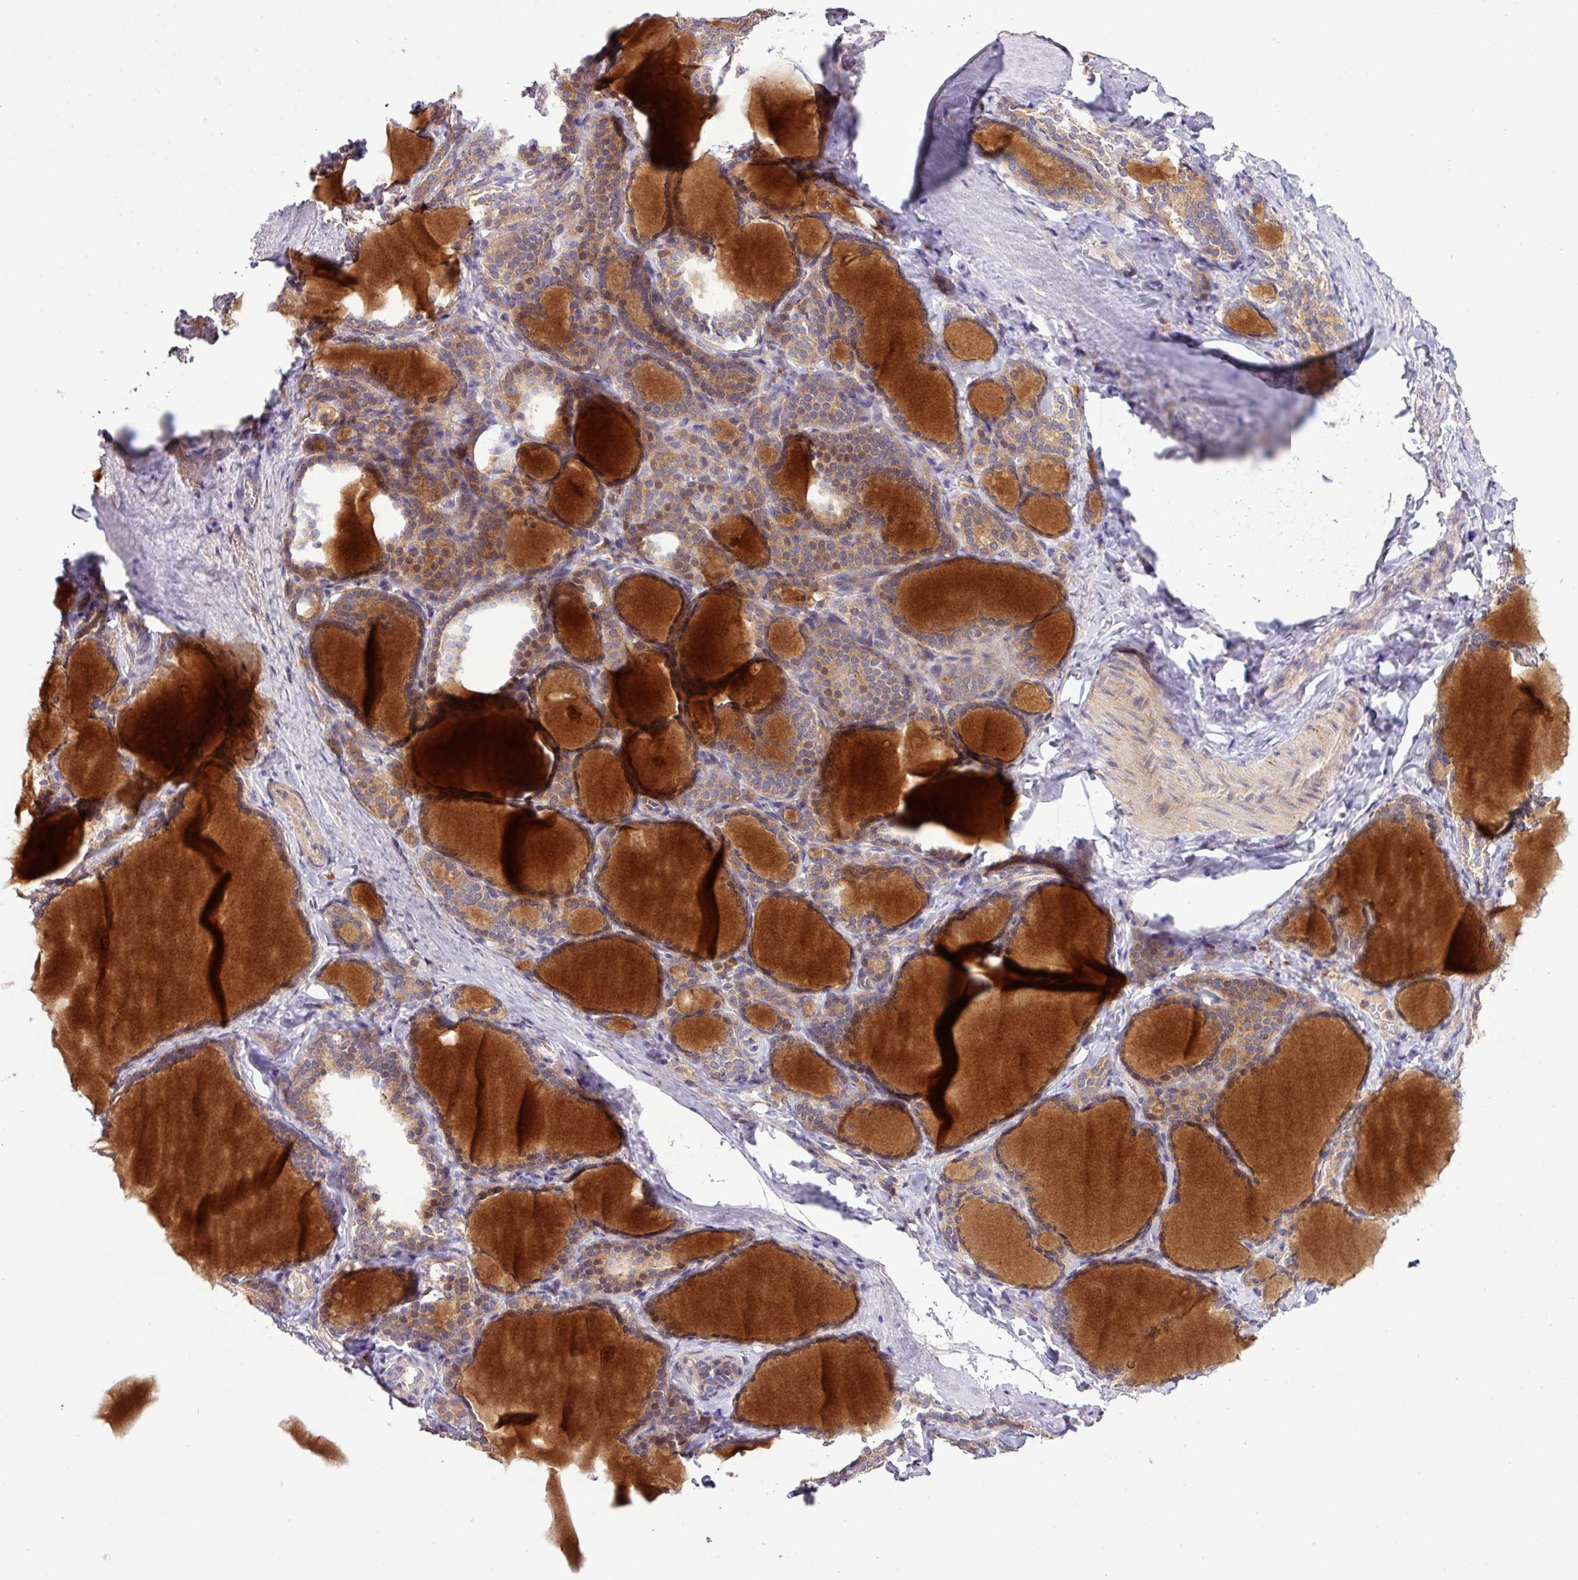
{"staining": {"intensity": "moderate", "quantity": "25%-75%", "location": "cytoplasmic/membranous"}, "tissue": "thyroid gland", "cell_type": "Glandular cells", "image_type": "normal", "snomed": [{"axis": "morphology", "description": "Normal tissue, NOS"}, {"axis": "topography", "description": "Thyroid gland"}], "caption": "An IHC photomicrograph of normal tissue is shown. Protein staining in brown highlights moderate cytoplasmic/membranous positivity in thyroid gland within glandular cells. (DAB (3,3'-diaminobenzidine) = brown stain, brightfield microscopy at high magnification).", "gene": "TM2D2", "patient": {"sex": "female", "age": 31}}